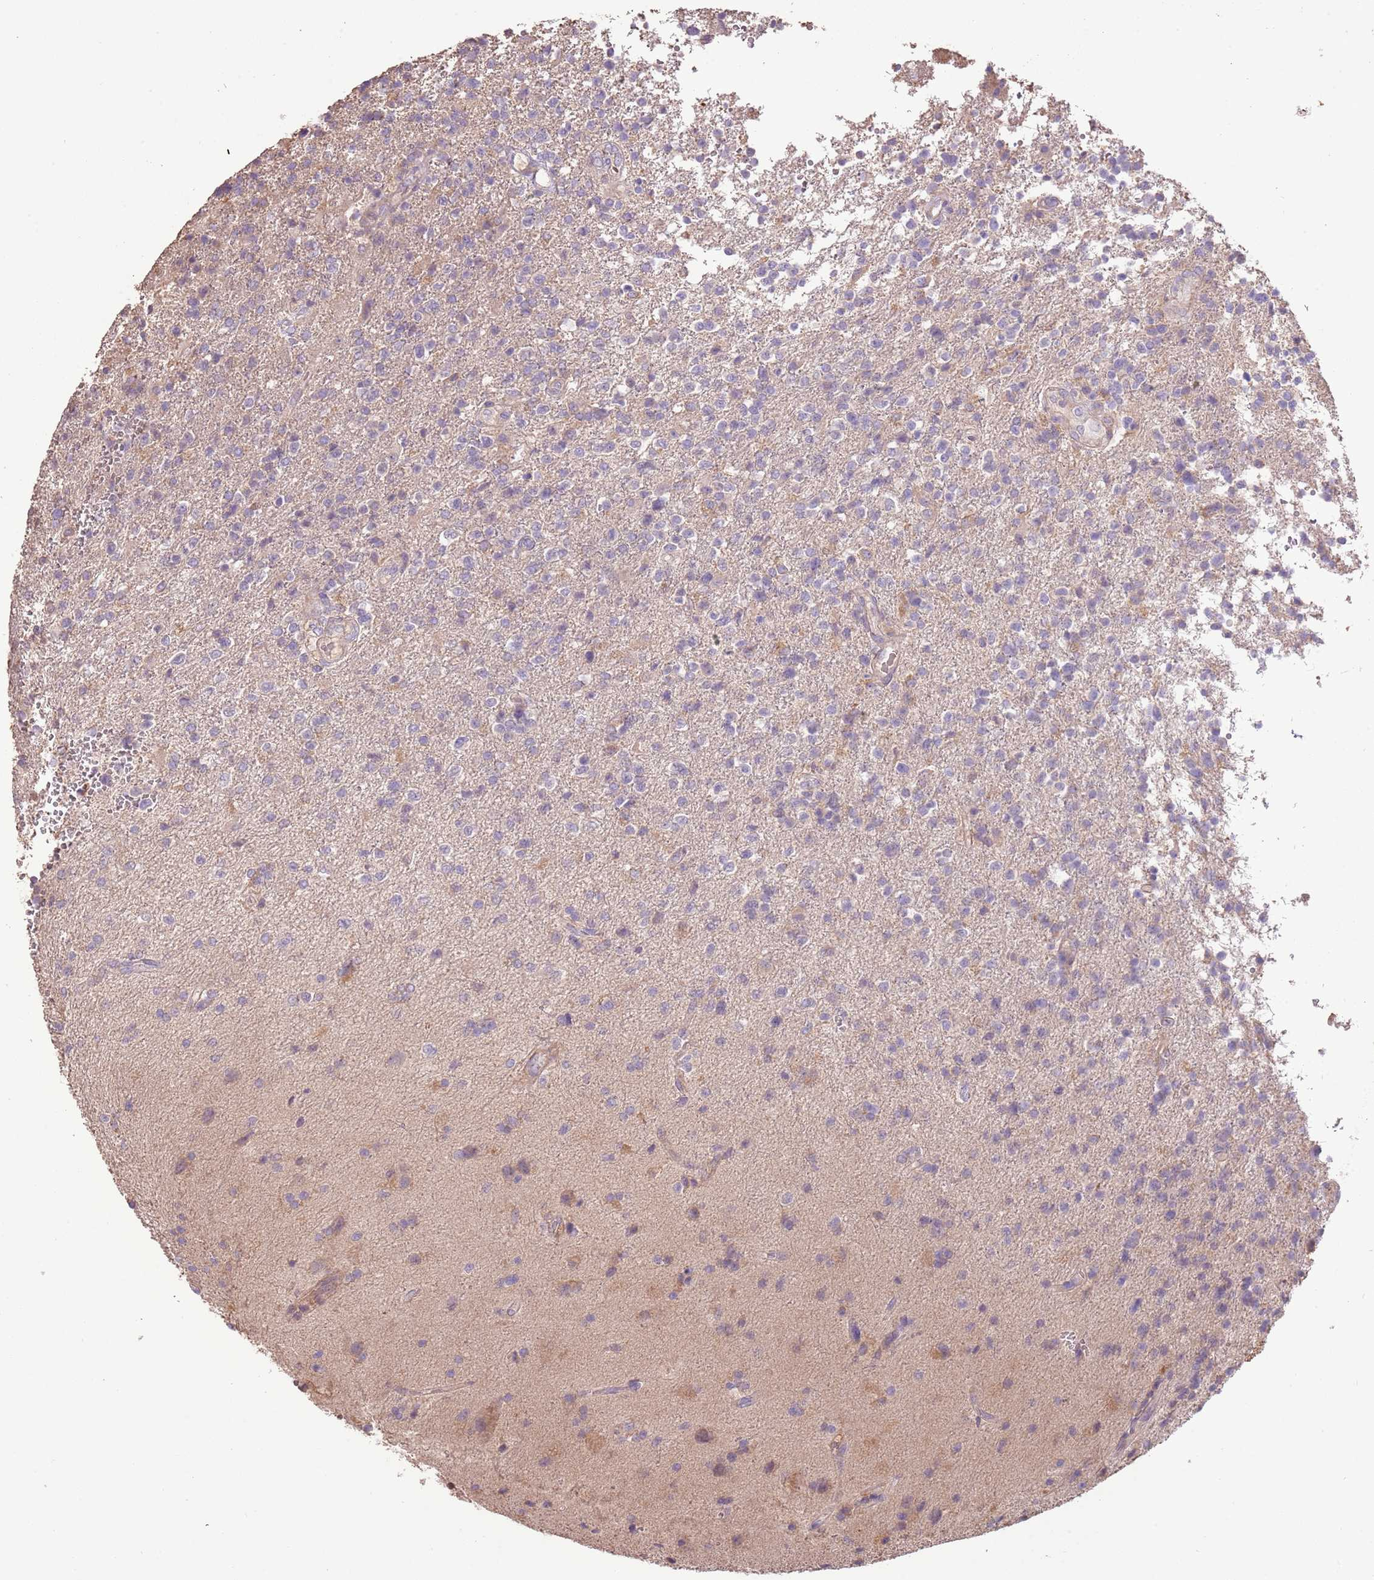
{"staining": {"intensity": "negative", "quantity": "none", "location": "none"}, "tissue": "glioma", "cell_type": "Tumor cells", "image_type": "cancer", "snomed": [{"axis": "morphology", "description": "Glioma, malignant, High grade"}, {"axis": "topography", "description": "Brain"}], "caption": "Photomicrograph shows no significant protein expression in tumor cells of glioma.", "gene": "FECH", "patient": {"sex": "male", "age": 56}}